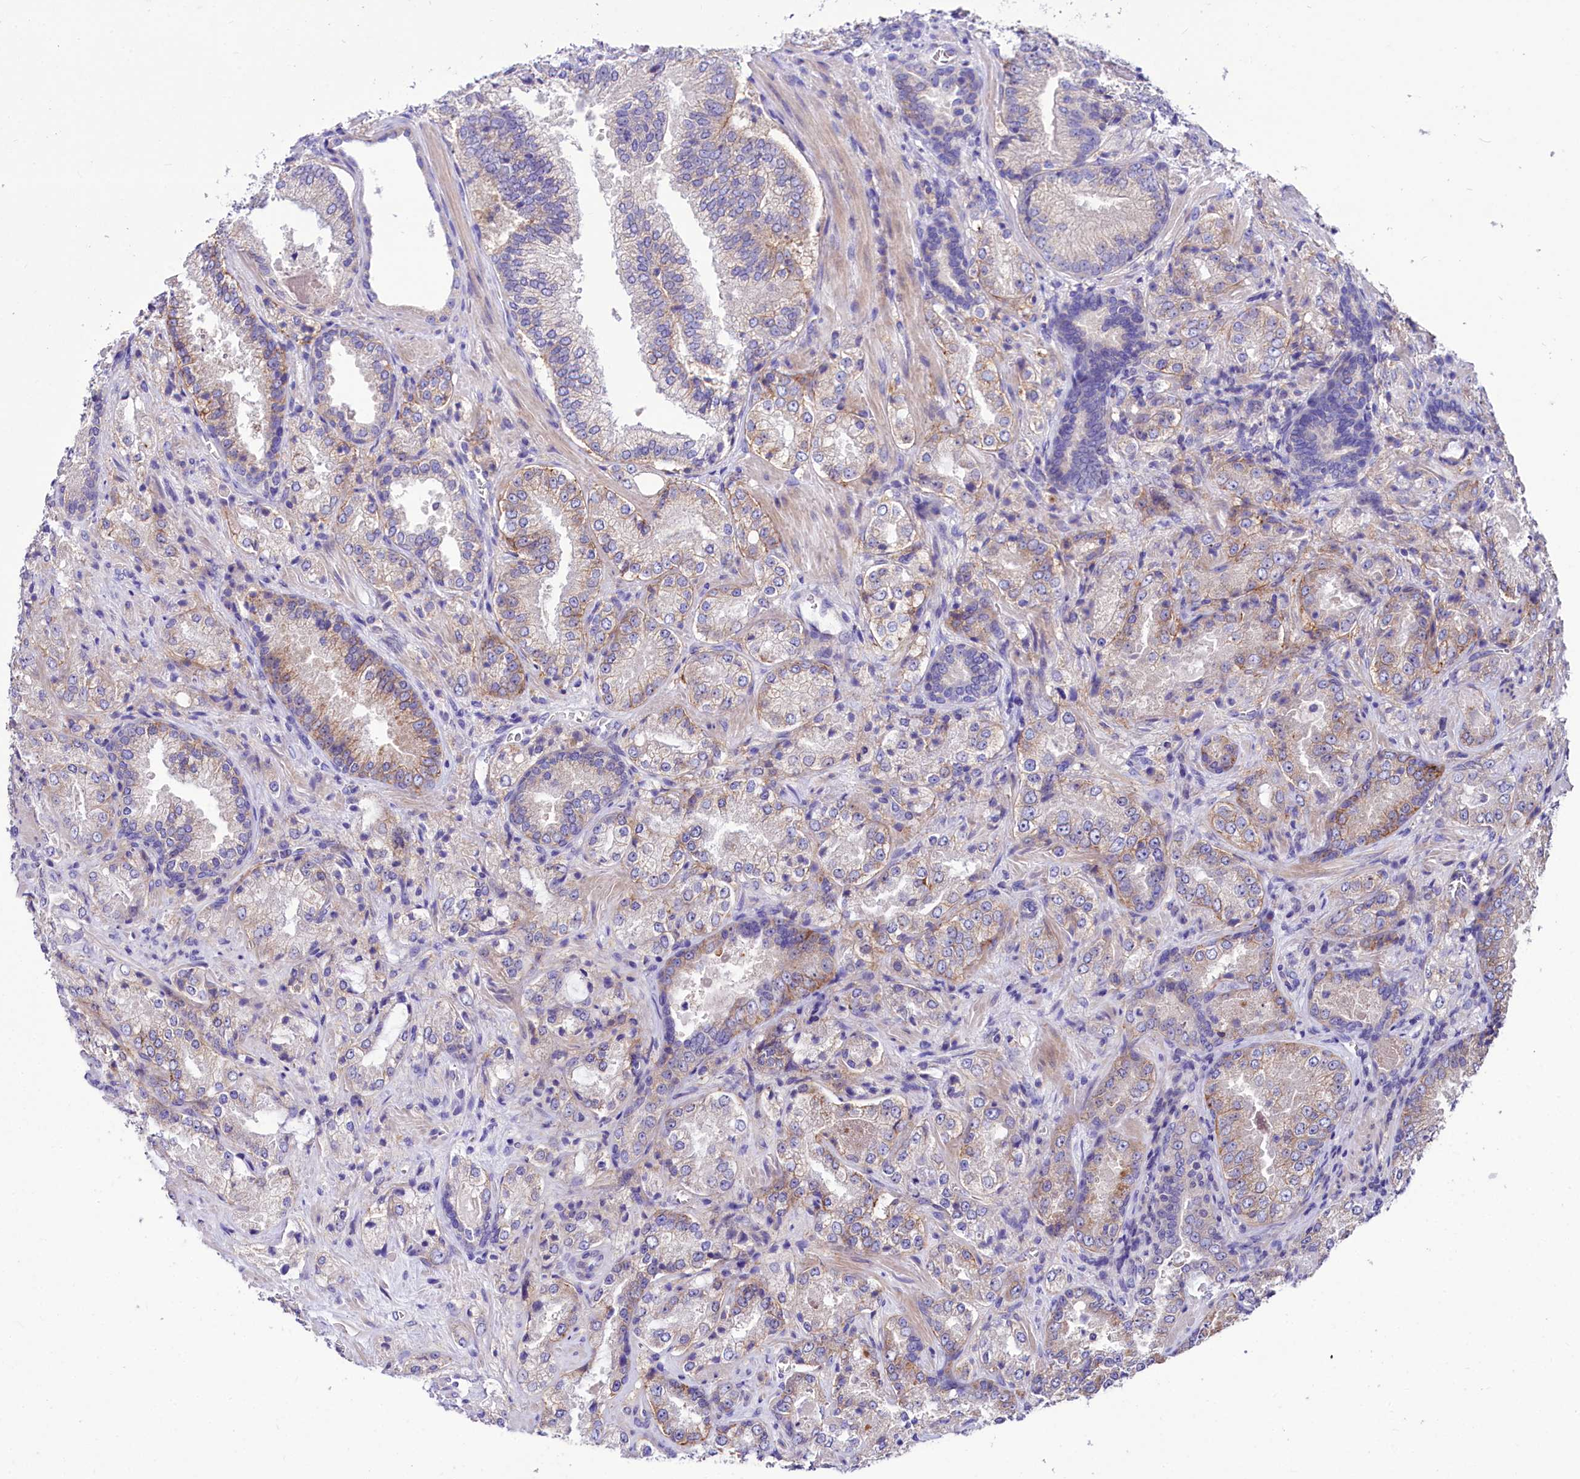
{"staining": {"intensity": "moderate", "quantity": "<25%", "location": "cytoplasmic/membranous"}, "tissue": "prostate cancer", "cell_type": "Tumor cells", "image_type": "cancer", "snomed": [{"axis": "morphology", "description": "Adenocarcinoma, Low grade"}, {"axis": "topography", "description": "Prostate"}], "caption": "A low amount of moderate cytoplasmic/membranous expression is appreciated in about <25% of tumor cells in prostate low-grade adenocarcinoma tissue.", "gene": "ABHD5", "patient": {"sex": "male", "age": 74}}